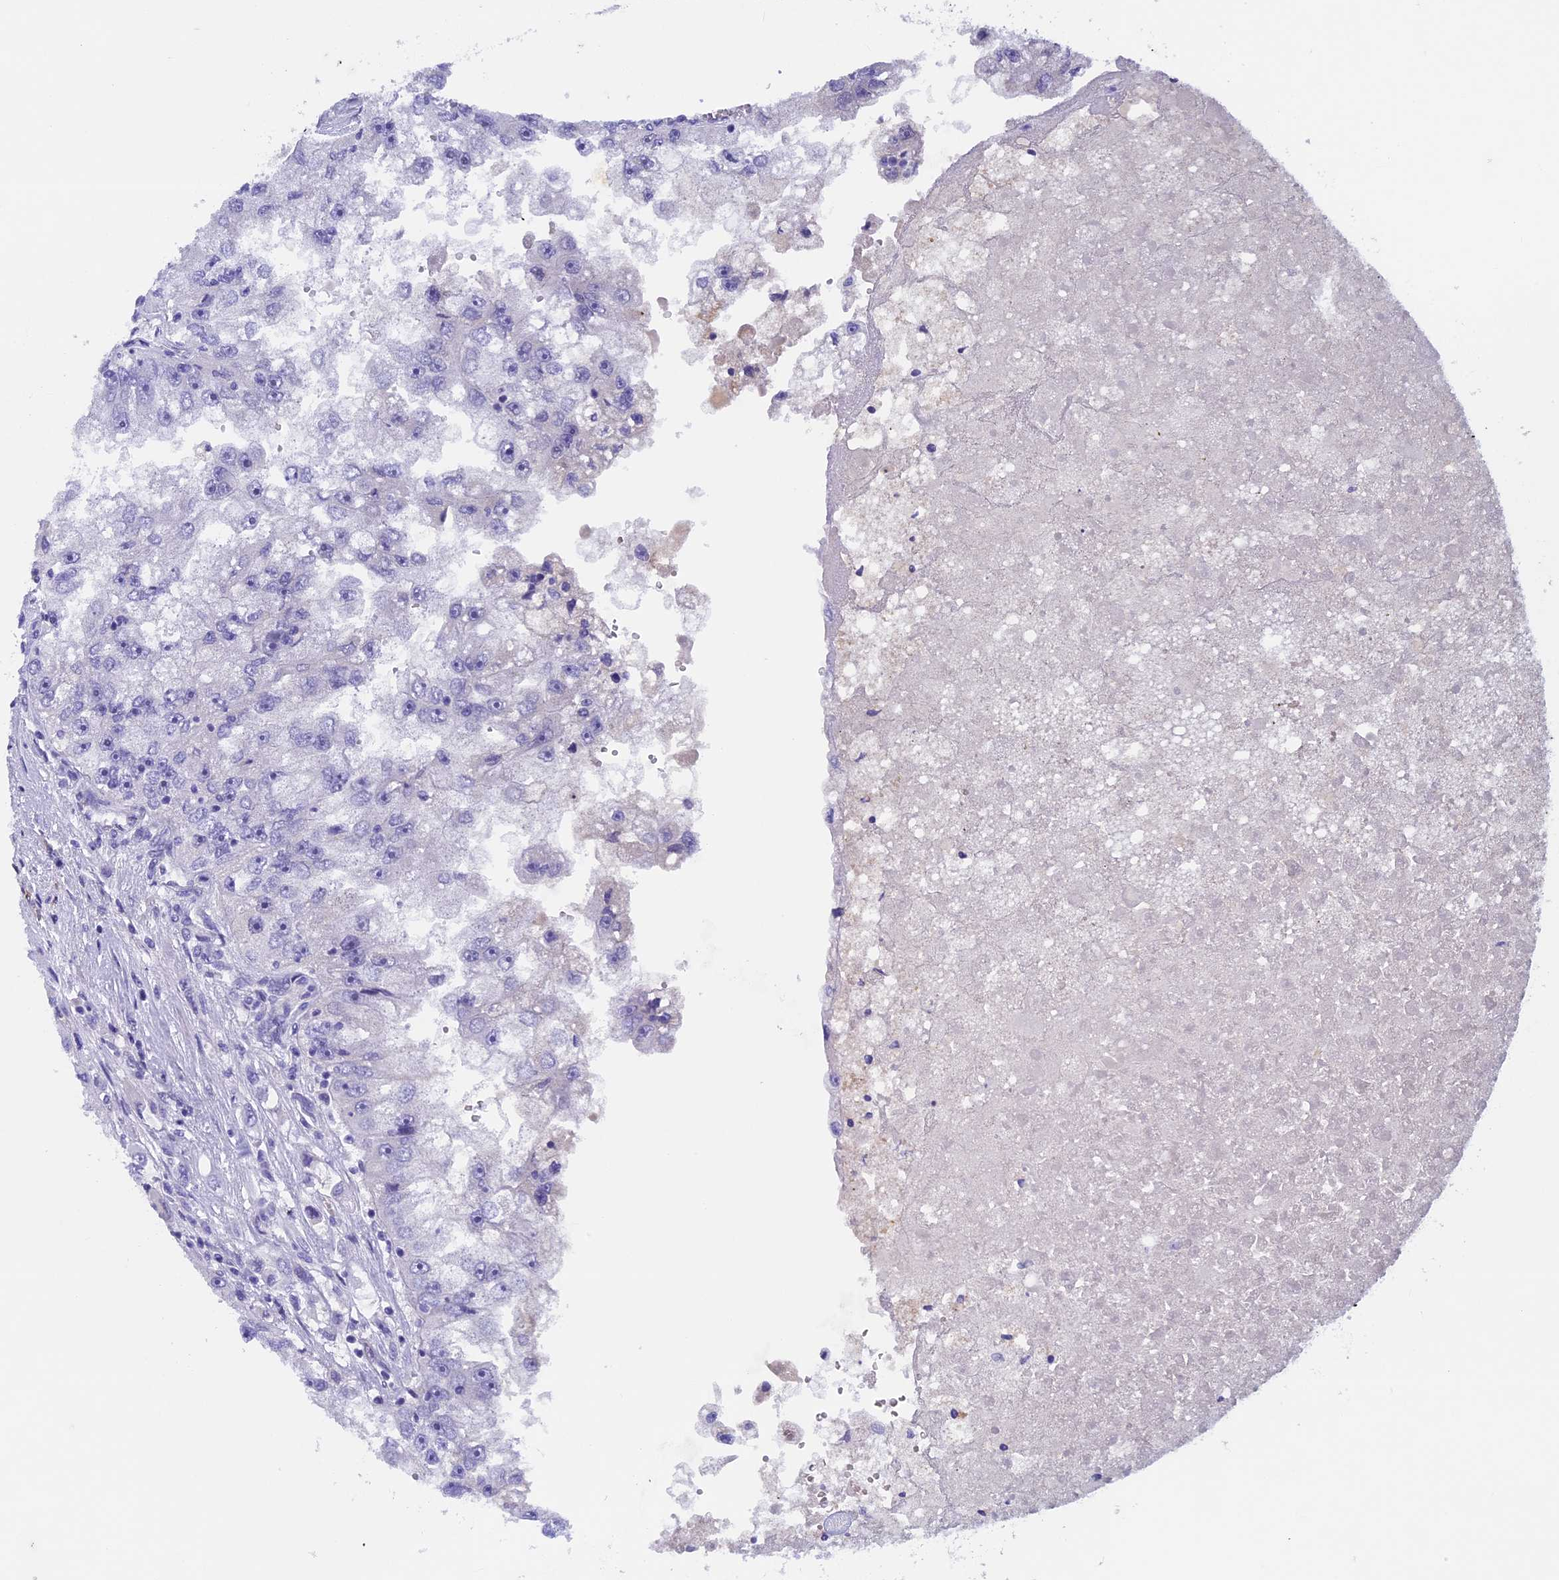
{"staining": {"intensity": "negative", "quantity": "none", "location": "none"}, "tissue": "renal cancer", "cell_type": "Tumor cells", "image_type": "cancer", "snomed": [{"axis": "morphology", "description": "Adenocarcinoma, NOS"}, {"axis": "topography", "description": "Kidney"}], "caption": "High power microscopy micrograph of an immunohistochemistry (IHC) histopathology image of adenocarcinoma (renal), revealing no significant expression in tumor cells. The staining was performed using DAB (3,3'-diaminobenzidine) to visualize the protein expression in brown, while the nuclei were stained in blue with hematoxylin (Magnification: 20x).", "gene": "INSYN1", "patient": {"sex": "male", "age": 63}}